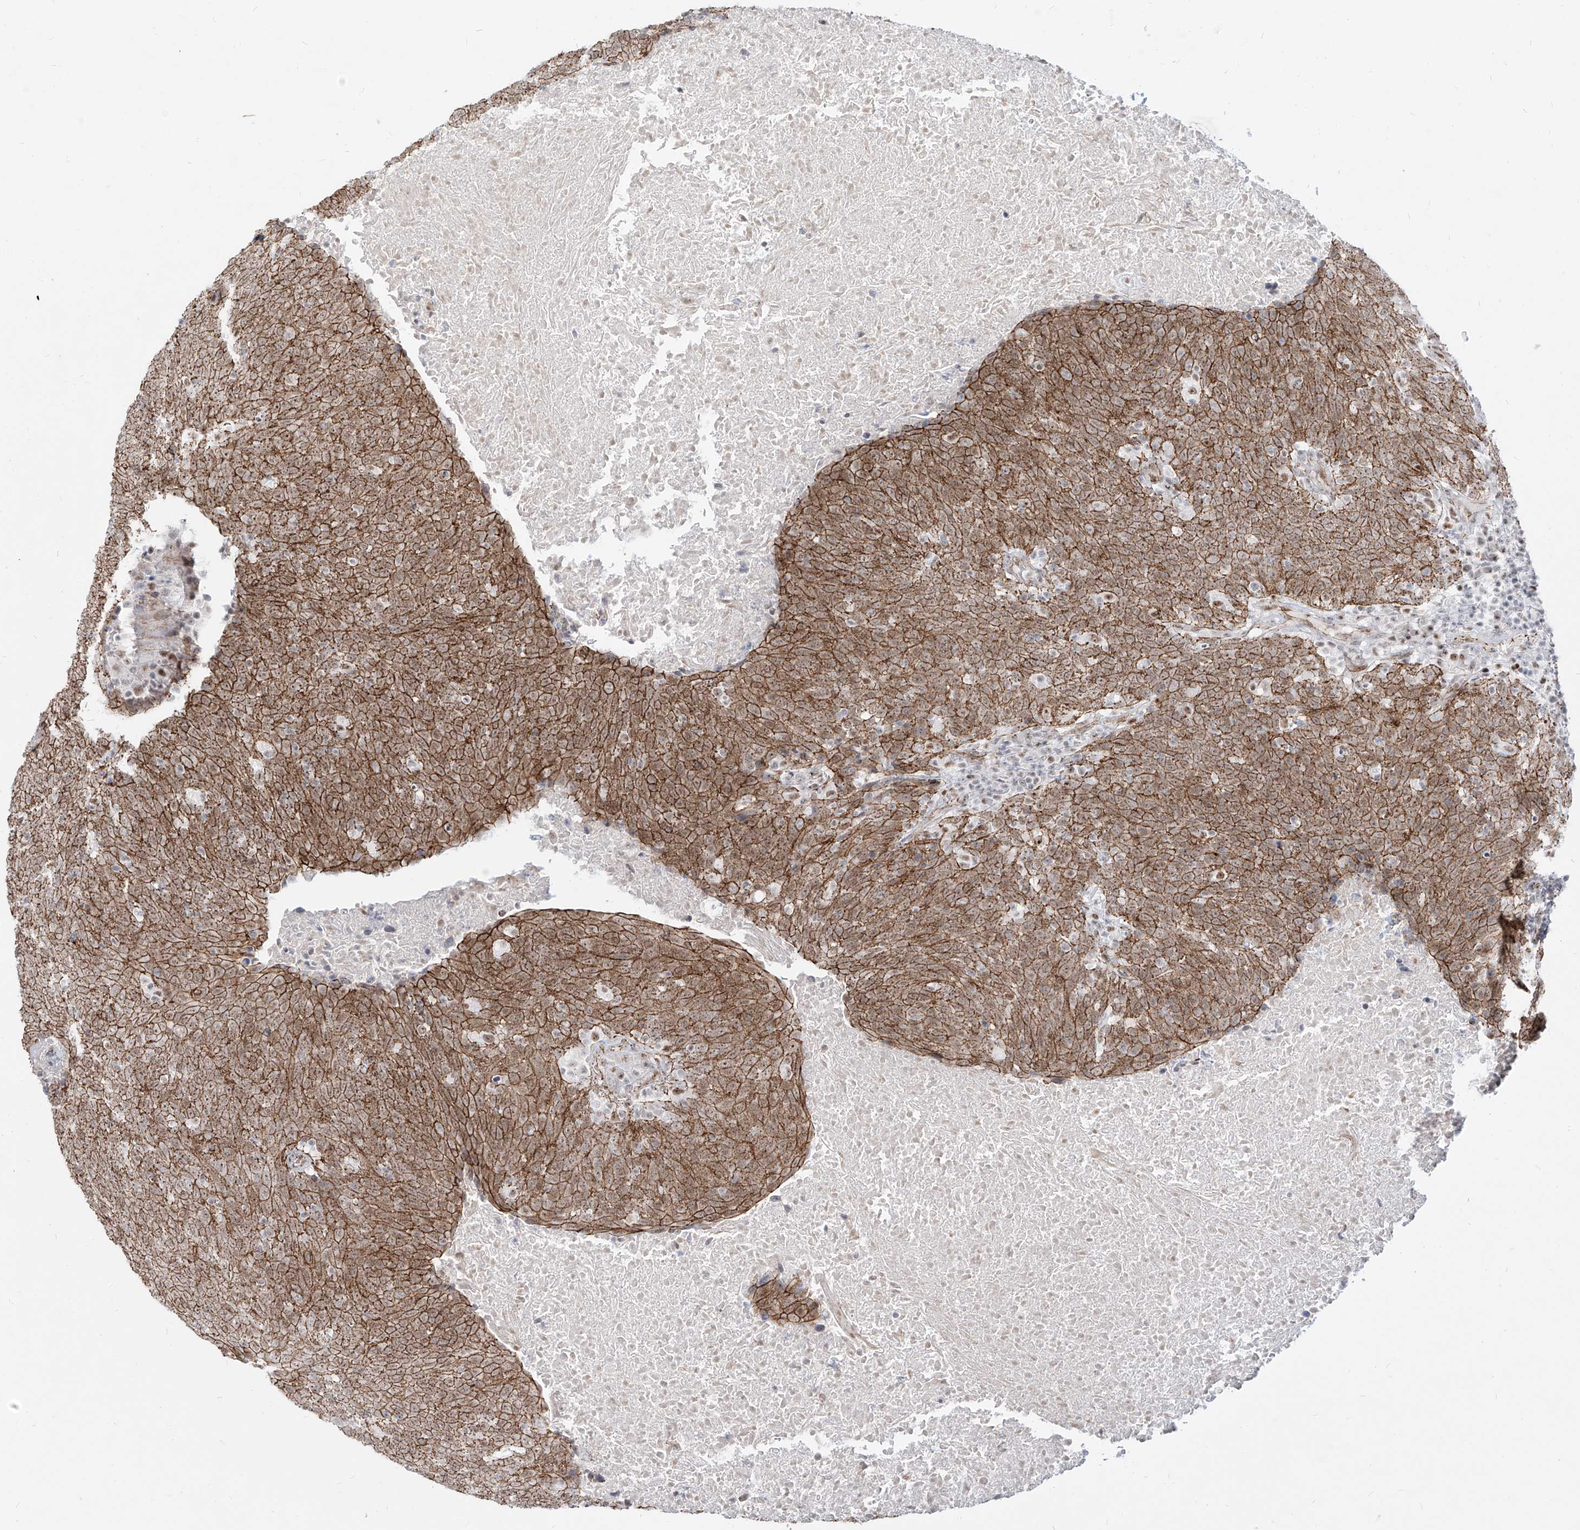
{"staining": {"intensity": "moderate", "quantity": ">75%", "location": "cytoplasmic/membranous"}, "tissue": "head and neck cancer", "cell_type": "Tumor cells", "image_type": "cancer", "snomed": [{"axis": "morphology", "description": "Squamous cell carcinoma, NOS"}, {"axis": "morphology", "description": "Squamous cell carcinoma, metastatic, NOS"}, {"axis": "topography", "description": "Lymph node"}, {"axis": "topography", "description": "Head-Neck"}], "caption": "An immunohistochemistry histopathology image of tumor tissue is shown. Protein staining in brown highlights moderate cytoplasmic/membranous positivity in head and neck cancer within tumor cells.", "gene": "ZNF710", "patient": {"sex": "male", "age": 62}}